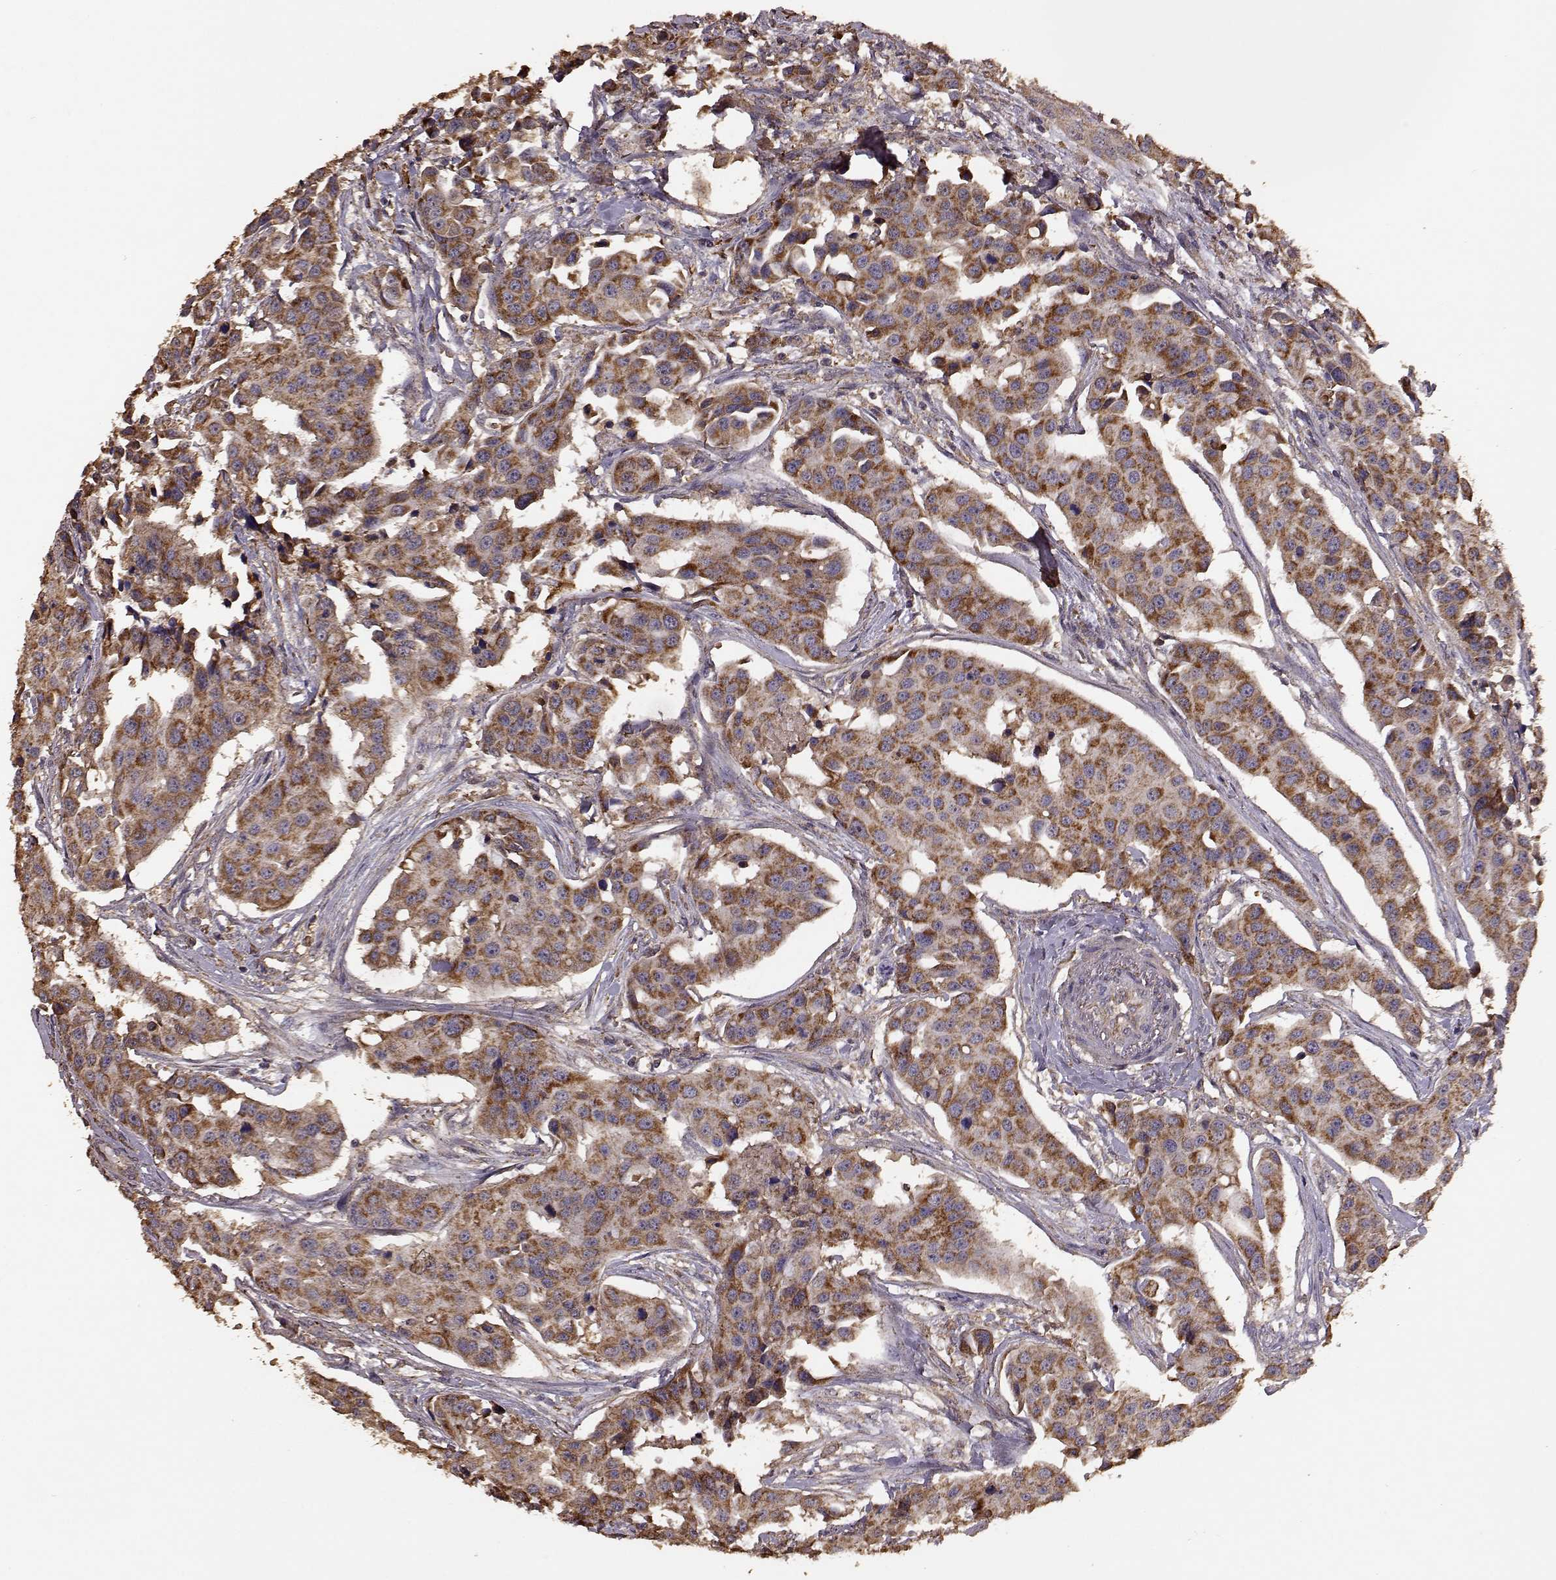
{"staining": {"intensity": "moderate", "quantity": ">75%", "location": "cytoplasmic/membranous"}, "tissue": "head and neck cancer", "cell_type": "Tumor cells", "image_type": "cancer", "snomed": [{"axis": "morphology", "description": "Adenocarcinoma, NOS"}, {"axis": "topography", "description": "Head-Neck"}], "caption": "Adenocarcinoma (head and neck) tissue exhibits moderate cytoplasmic/membranous staining in about >75% of tumor cells, visualized by immunohistochemistry.", "gene": "PTGES2", "patient": {"sex": "male", "age": 76}}